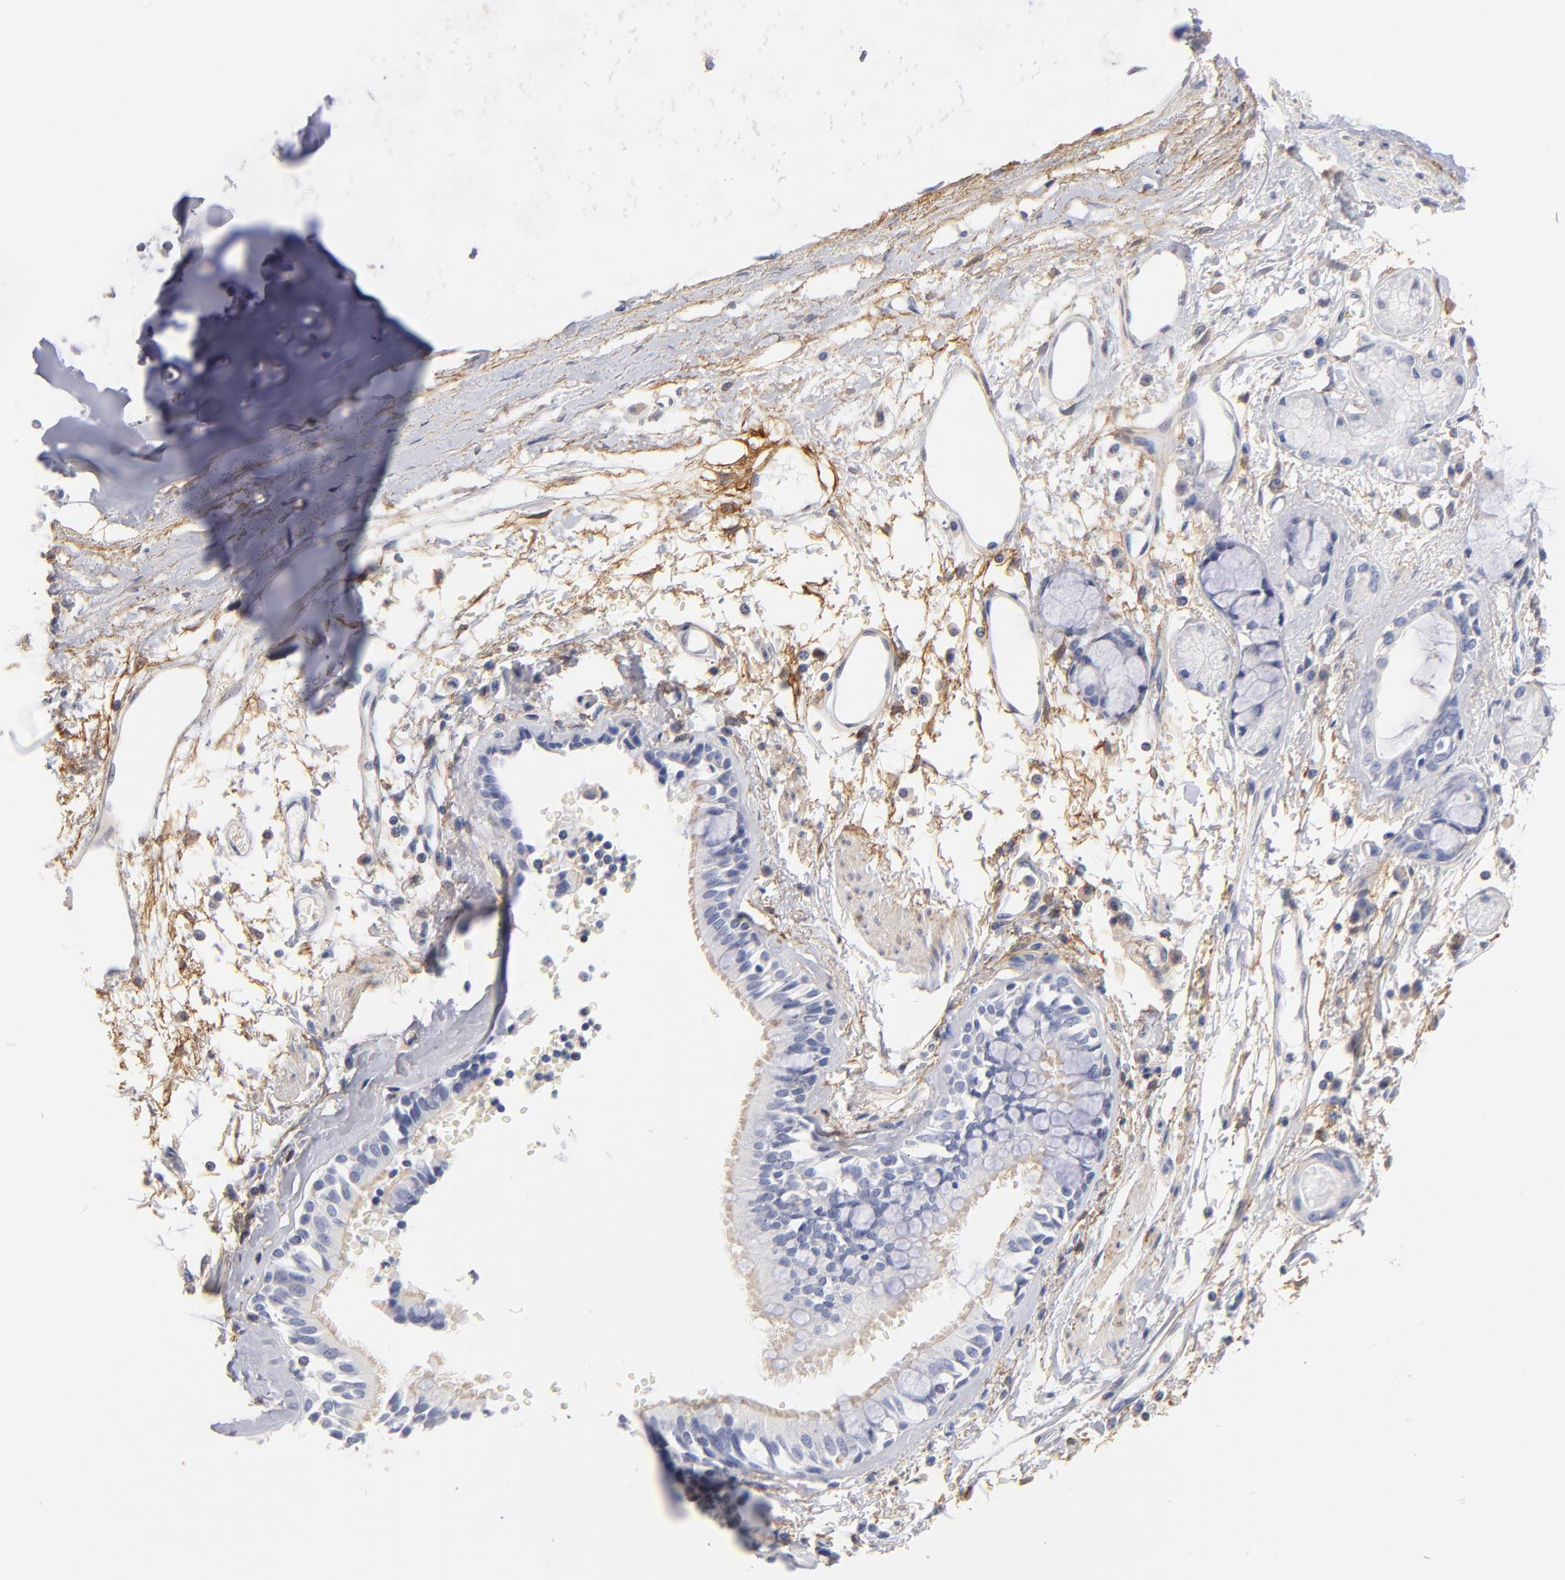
{"staining": {"intensity": "negative", "quantity": "none", "location": "none"}, "tissue": "bronchus", "cell_type": "Respiratory epithelial cells", "image_type": "normal", "snomed": [{"axis": "morphology", "description": "Normal tissue, NOS"}, {"axis": "topography", "description": "Bronchus"}, {"axis": "topography", "description": "Lung"}], "caption": "Immunohistochemistry (IHC) histopathology image of normal human bronchus stained for a protein (brown), which demonstrates no positivity in respiratory epithelial cells.", "gene": "ITGA8", "patient": {"sex": "female", "age": 56}}